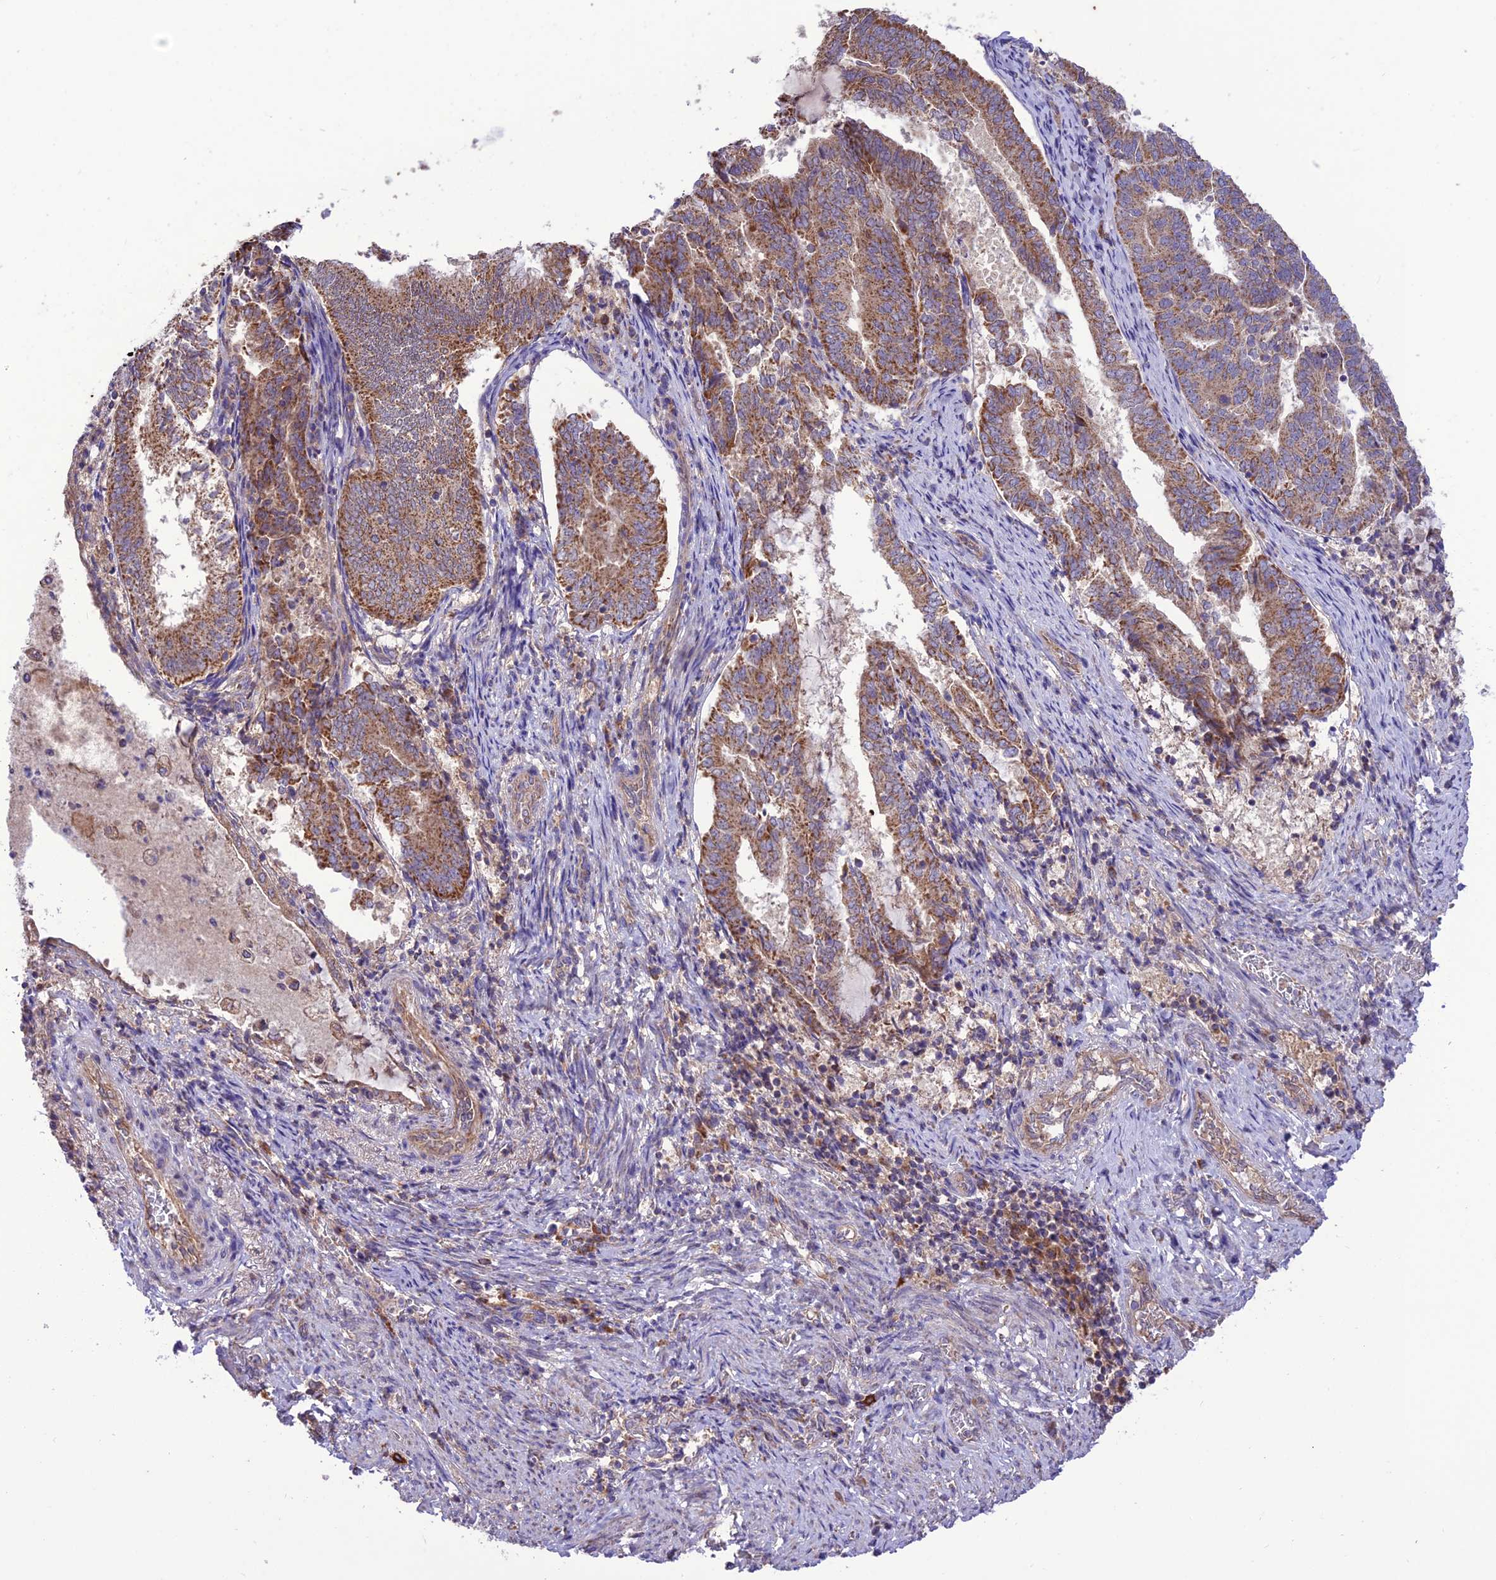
{"staining": {"intensity": "moderate", "quantity": "25%-75%", "location": "cytoplasmic/membranous"}, "tissue": "endometrial cancer", "cell_type": "Tumor cells", "image_type": "cancer", "snomed": [{"axis": "morphology", "description": "Adenocarcinoma, NOS"}, {"axis": "topography", "description": "Endometrium"}], "caption": "Tumor cells show medium levels of moderate cytoplasmic/membranous positivity in approximately 25%-75% of cells in human adenocarcinoma (endometrial).", "gene": "NDUFAF1", "patient": {"sex": "female", "age": 80}}